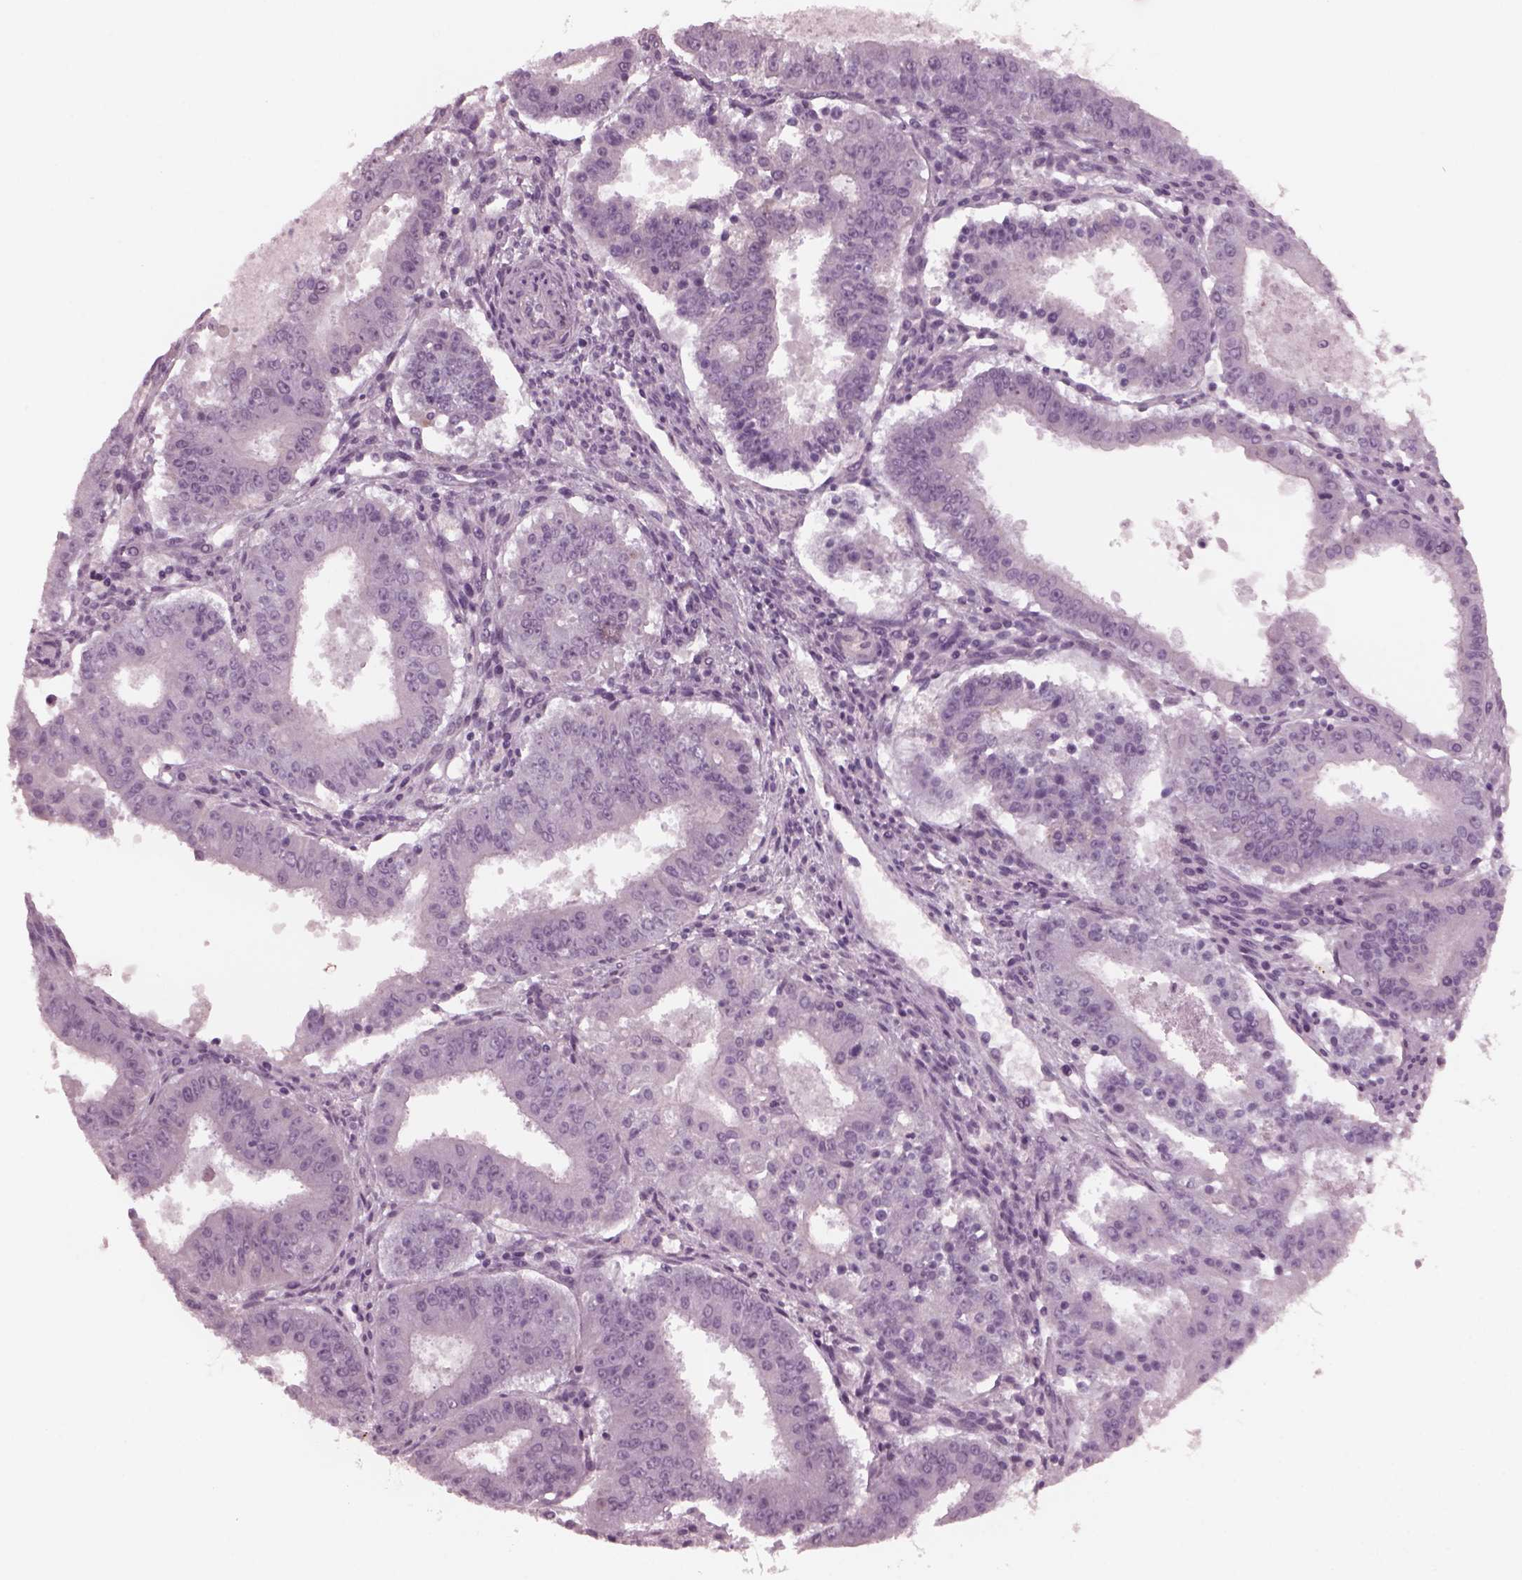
{"staining": {"intensity": "negative", "quantity": "none", "location": "none"}, "tissue": "ovarian cancer", "cell_type": "Tumor cells", "image_type": "cancer", "snomed": [{"axis": "morphology", "description": "Carcinoma, endometroid"}, {"axis": "topography", "description": "Ovary"}], "caption": "This is a photomicrograph of immunohistochemistry staining of ovarian endometroid carcinoma, which shows no positivity in tumor cells.", "gene": "YY2", "patient": {"sex": "female", "age": 42}}